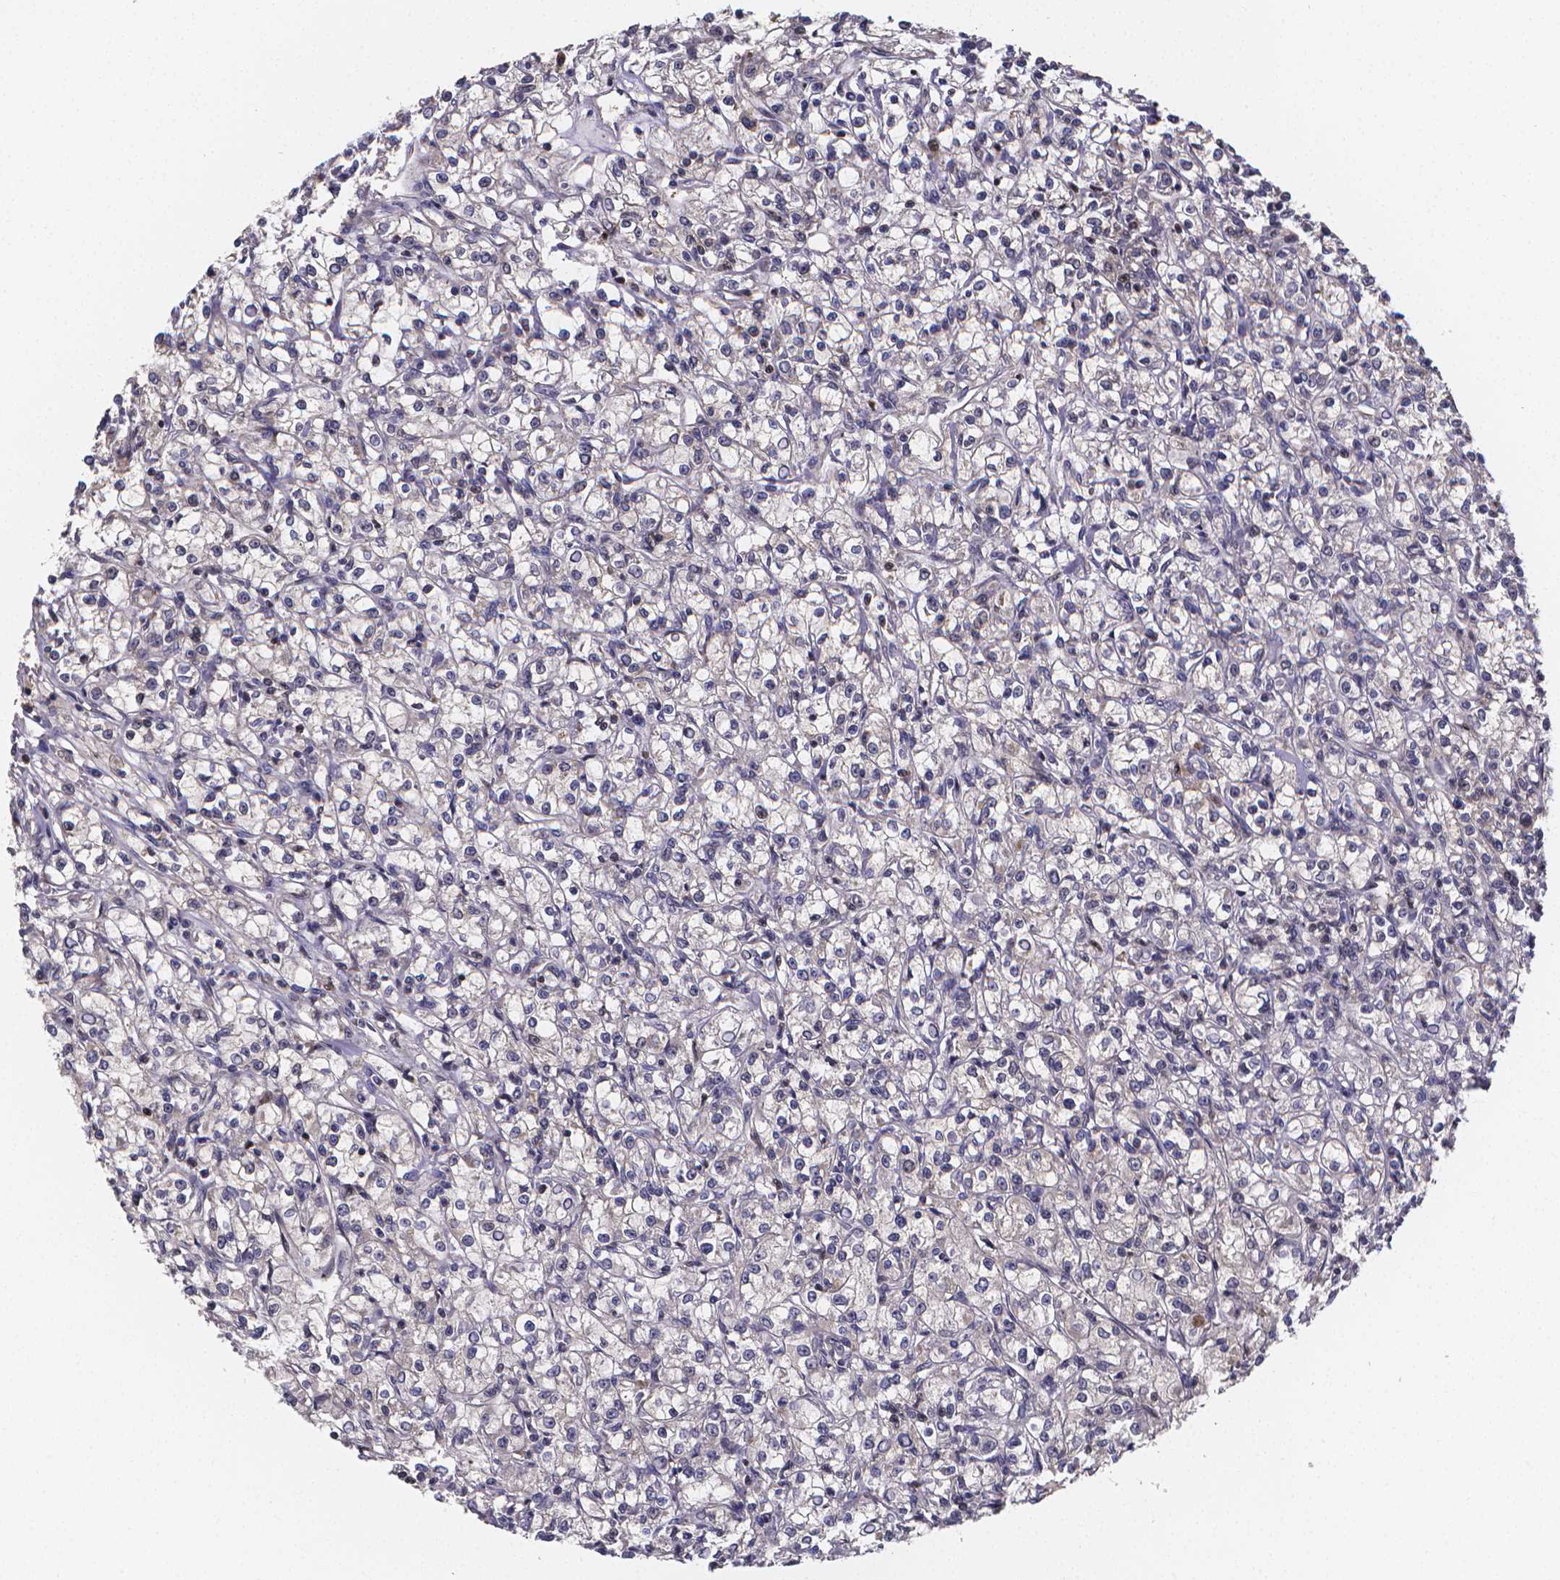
{"staining": {"intensity": "negative", "quantity": "none", "location": "none"}, "tissue": "renal cancer", "cell_type": "Tumor cells", "image_type": "cancer", "snomed": [{"axis": "morphology", "description": "Adenocarcinoma, NOS"}, {"axis": "topography", "description": "Kidney"}], "caption": "The micrograph displays no staining of tumor cells in renal adenocarcinoma.", "gene": "PAH", "patient": {"sex": "female", "age": 59}}